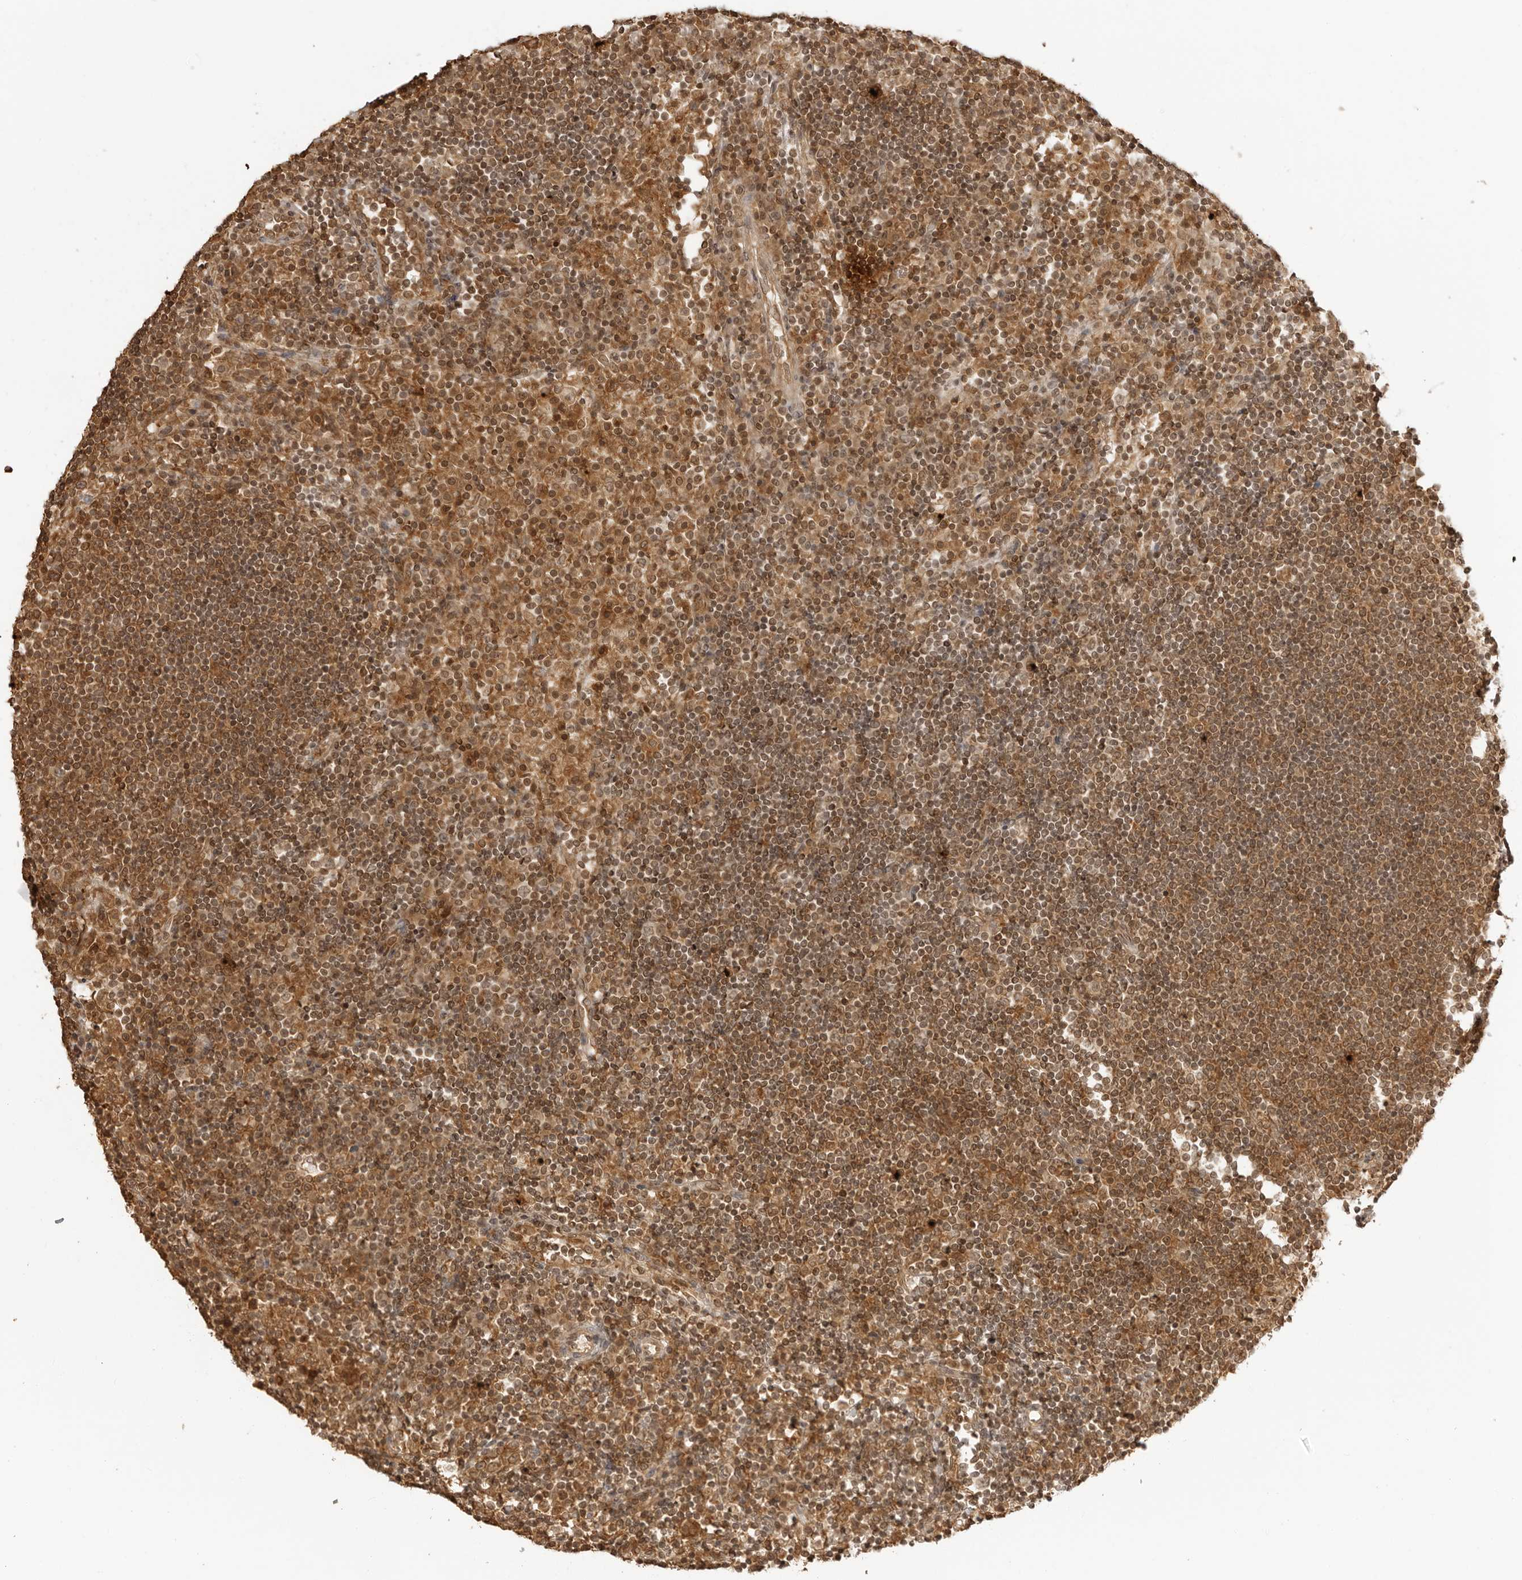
{"staining": {"intensity": "moderate", "quantity": ">75%", "location": "cytoplasmic/membranous,nuclear"}, "tissue": "lymph node", "cell_type": "Germinal center cells", "image_type": "normal", "snomed": [{"axis": "morphology", "description": "Normal tissue, NOS"}, {"axis": "topography", "description": "Lymph node"}], "caption": "The photomicrograph demonstrates staining of unremarkable lymph node, revealing moderate cytoplasmic/membranous,nuclear protein positivity (brown color) within germinal center cells.", "gene": "IKBKE", "patient": {"sex": "female", "age": 53}}